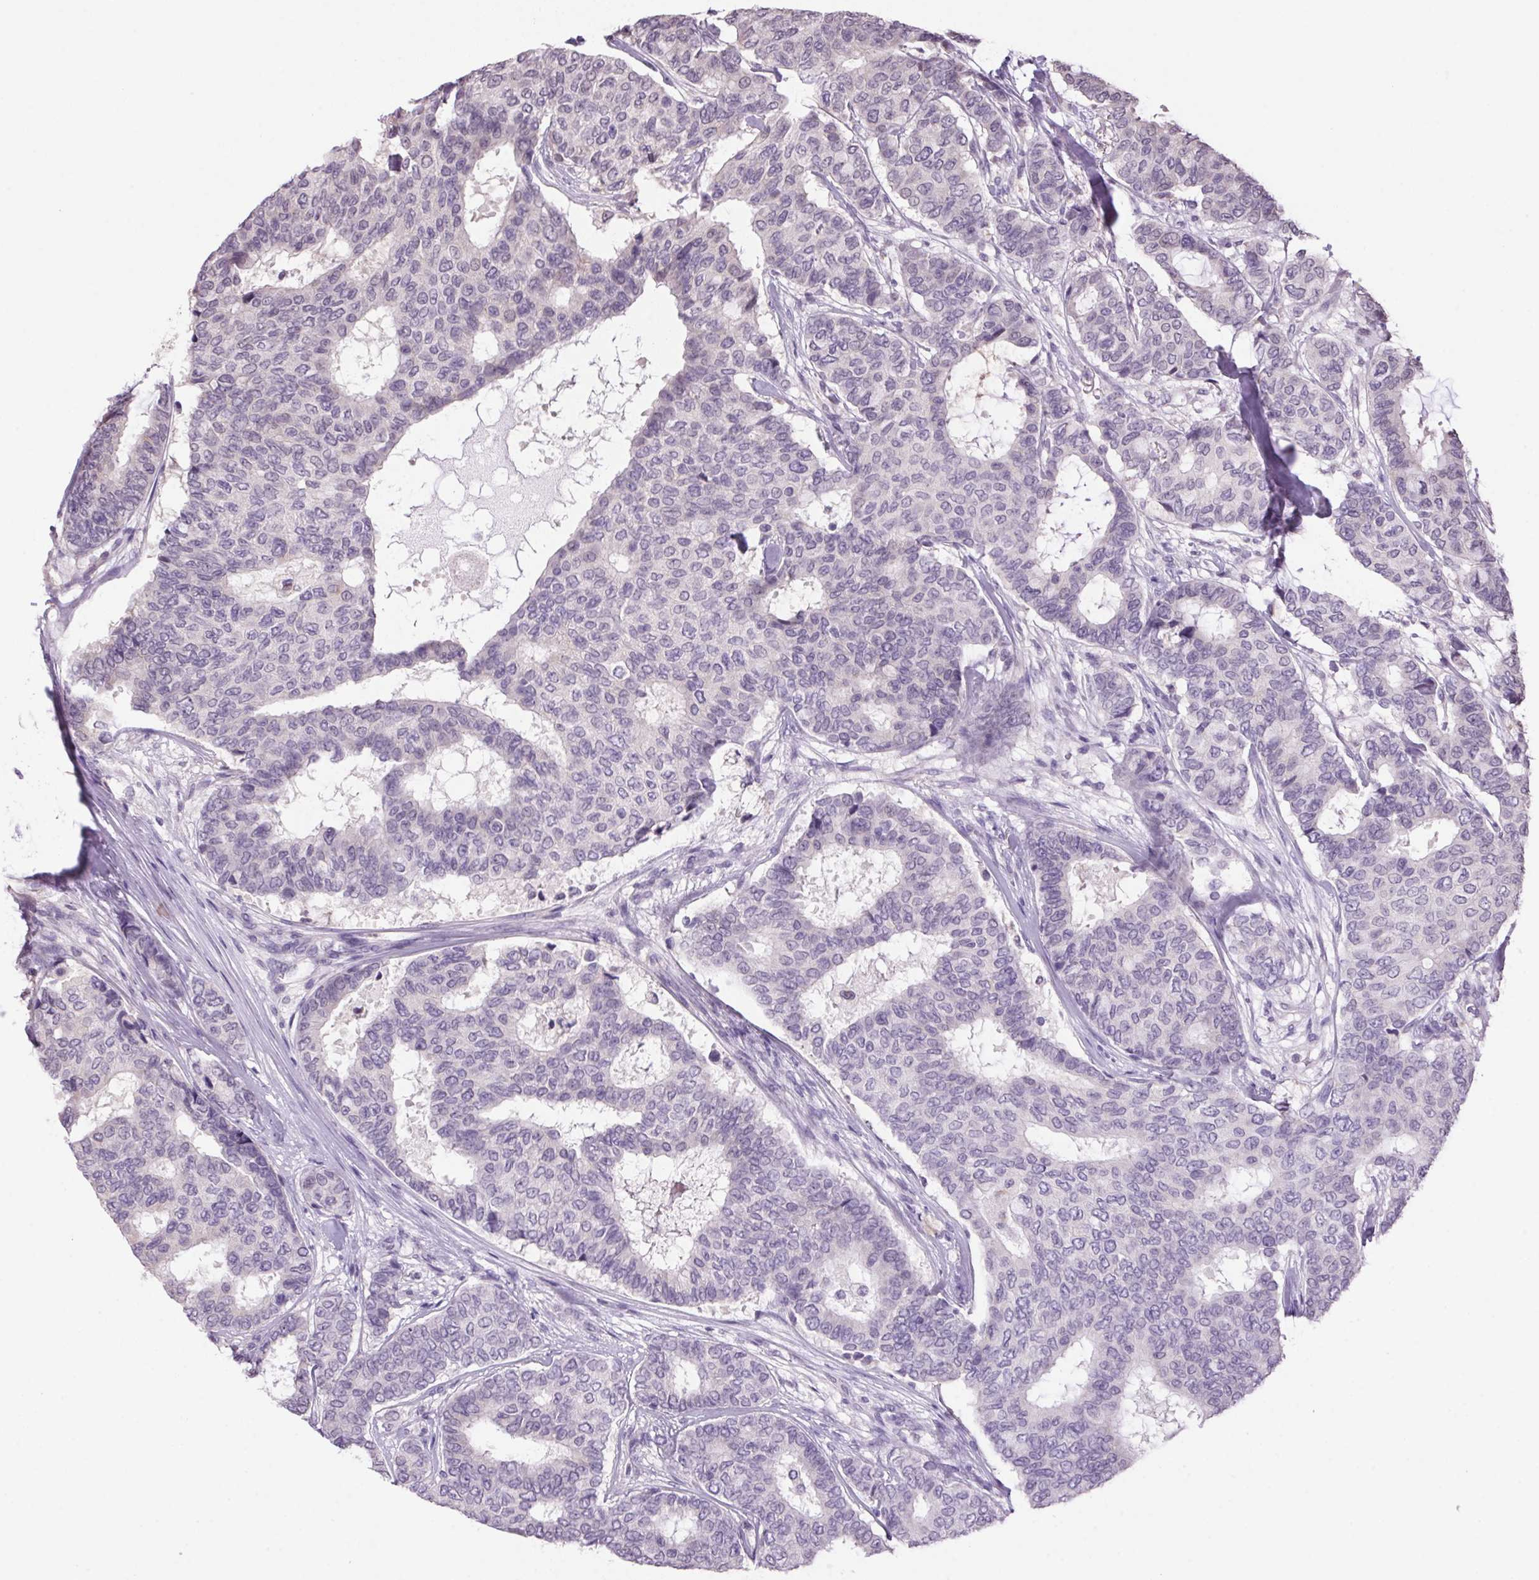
{"staining": {"intensity": "negative", "quantity": "none", "location": "none"}, "tissue": "breast cancer", "cell_type": "Tumor cells", "image_type": "cancer", "snomed": [{"axis": "morphology", "description": "Duct carcinoma"}, {"axis": "topography", "description": "Breast"}], "caption": "Tumor cells are negative for brown protein staining in breast intraductal carcinoma.", "gene": "VWA3B", "patient": {"sex": "female", "age": 75}}